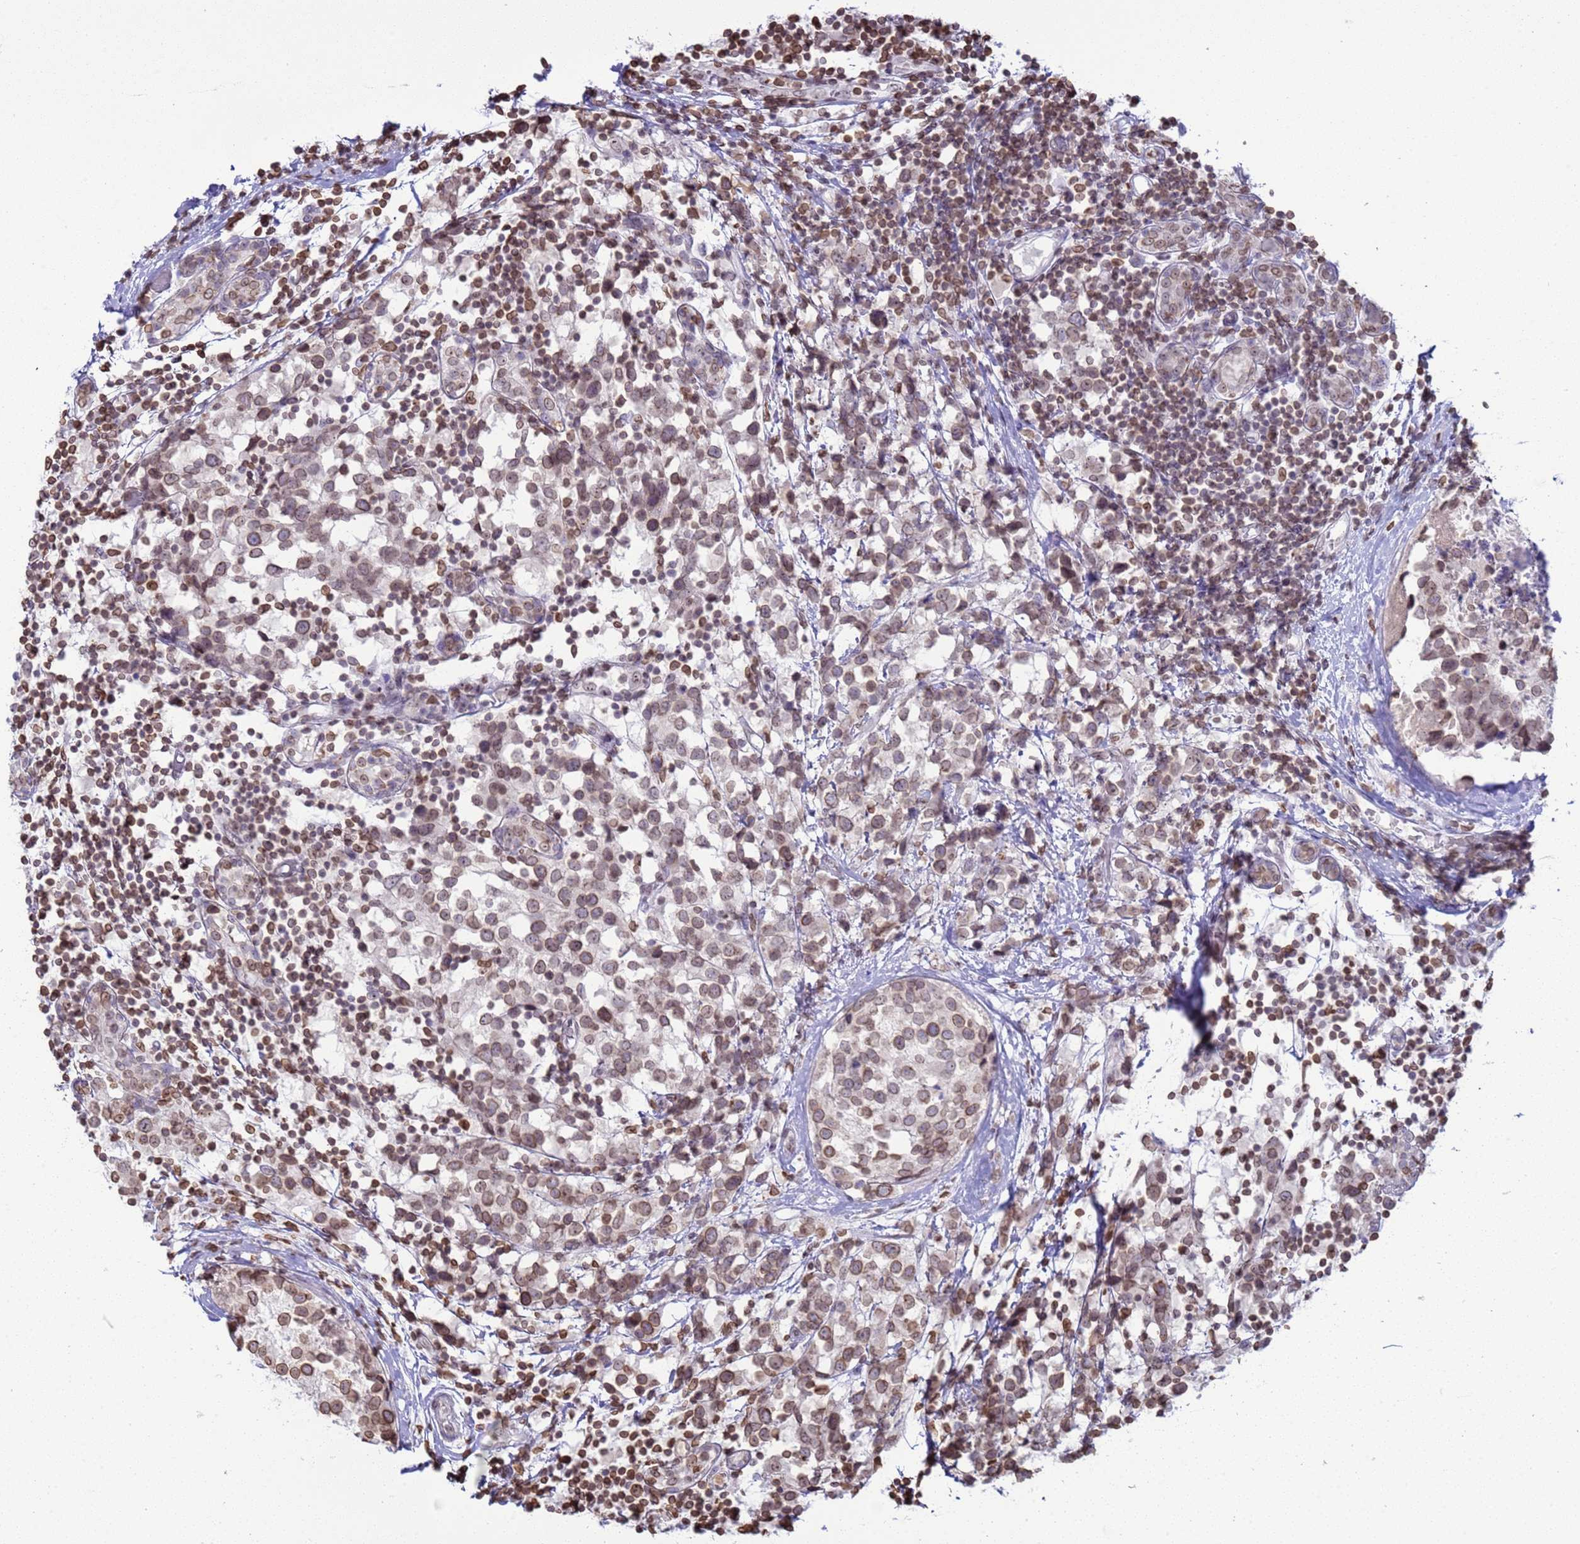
{"staining": {"intensity": "weak", "quantity": ">75%", "location": "cytoplasmic/membranous,nuclear"}, "tissue": "breast cancer", "cell_type": "Tumor cells", "image_type": "cancer", "snomed": [{"axis": "morphology", "description": "Lobular carcinoma"}, {"axis": "topography", "description": "Breast"}], "caption": "The histopathology image exhibits staining of breast cancer, revealing weak cytoplasmic/membranous and nuclear protein expression (brown color) within tumor cells. The protein of interest is shown in brown color, while the nuclei are stained blue.", "gene": "DHX37", "patient": {"sex": "female", "age": 59}}